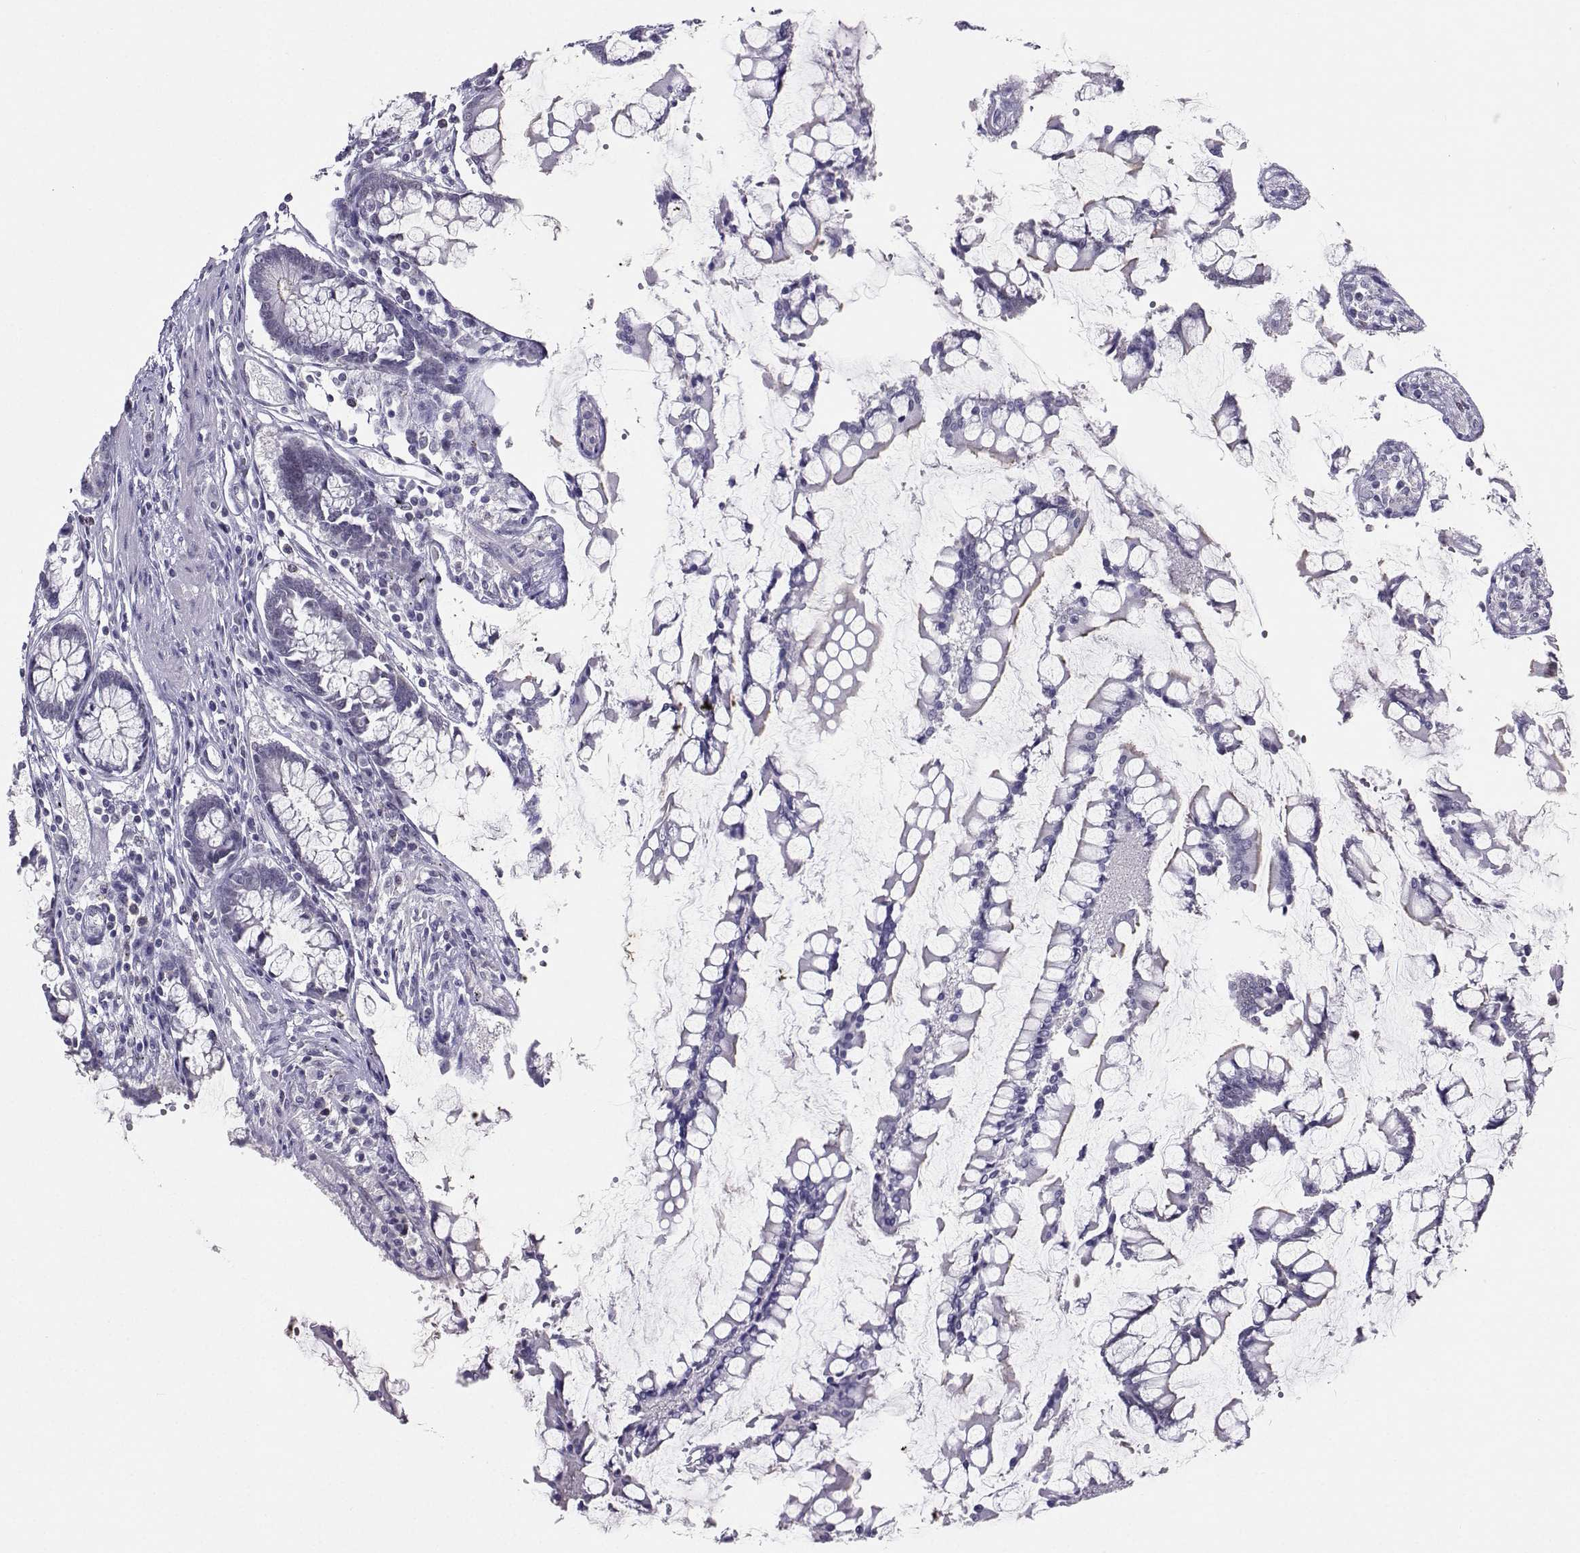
{"staining": {"intensity": "negative", "quantity": "none", "location": "none"}, "tissue": "carcinoid", "cell_type": "Tumor cells", "image_type": "cancer", "snomed": [{"axis": "morphology", "description": "Carcinoid, malignant, NOS"}, {"axis": "topography", "description": "Small intestine"}], "caption": "Protein analysis of carcinoid reveals no significant staining in tumor cells. (DAB (3,3'-diaminobenzidine) IHC with hematoxylin counter stain).", "gene": "TEDC2", "patient": {"sex": "female", "age": 65}}